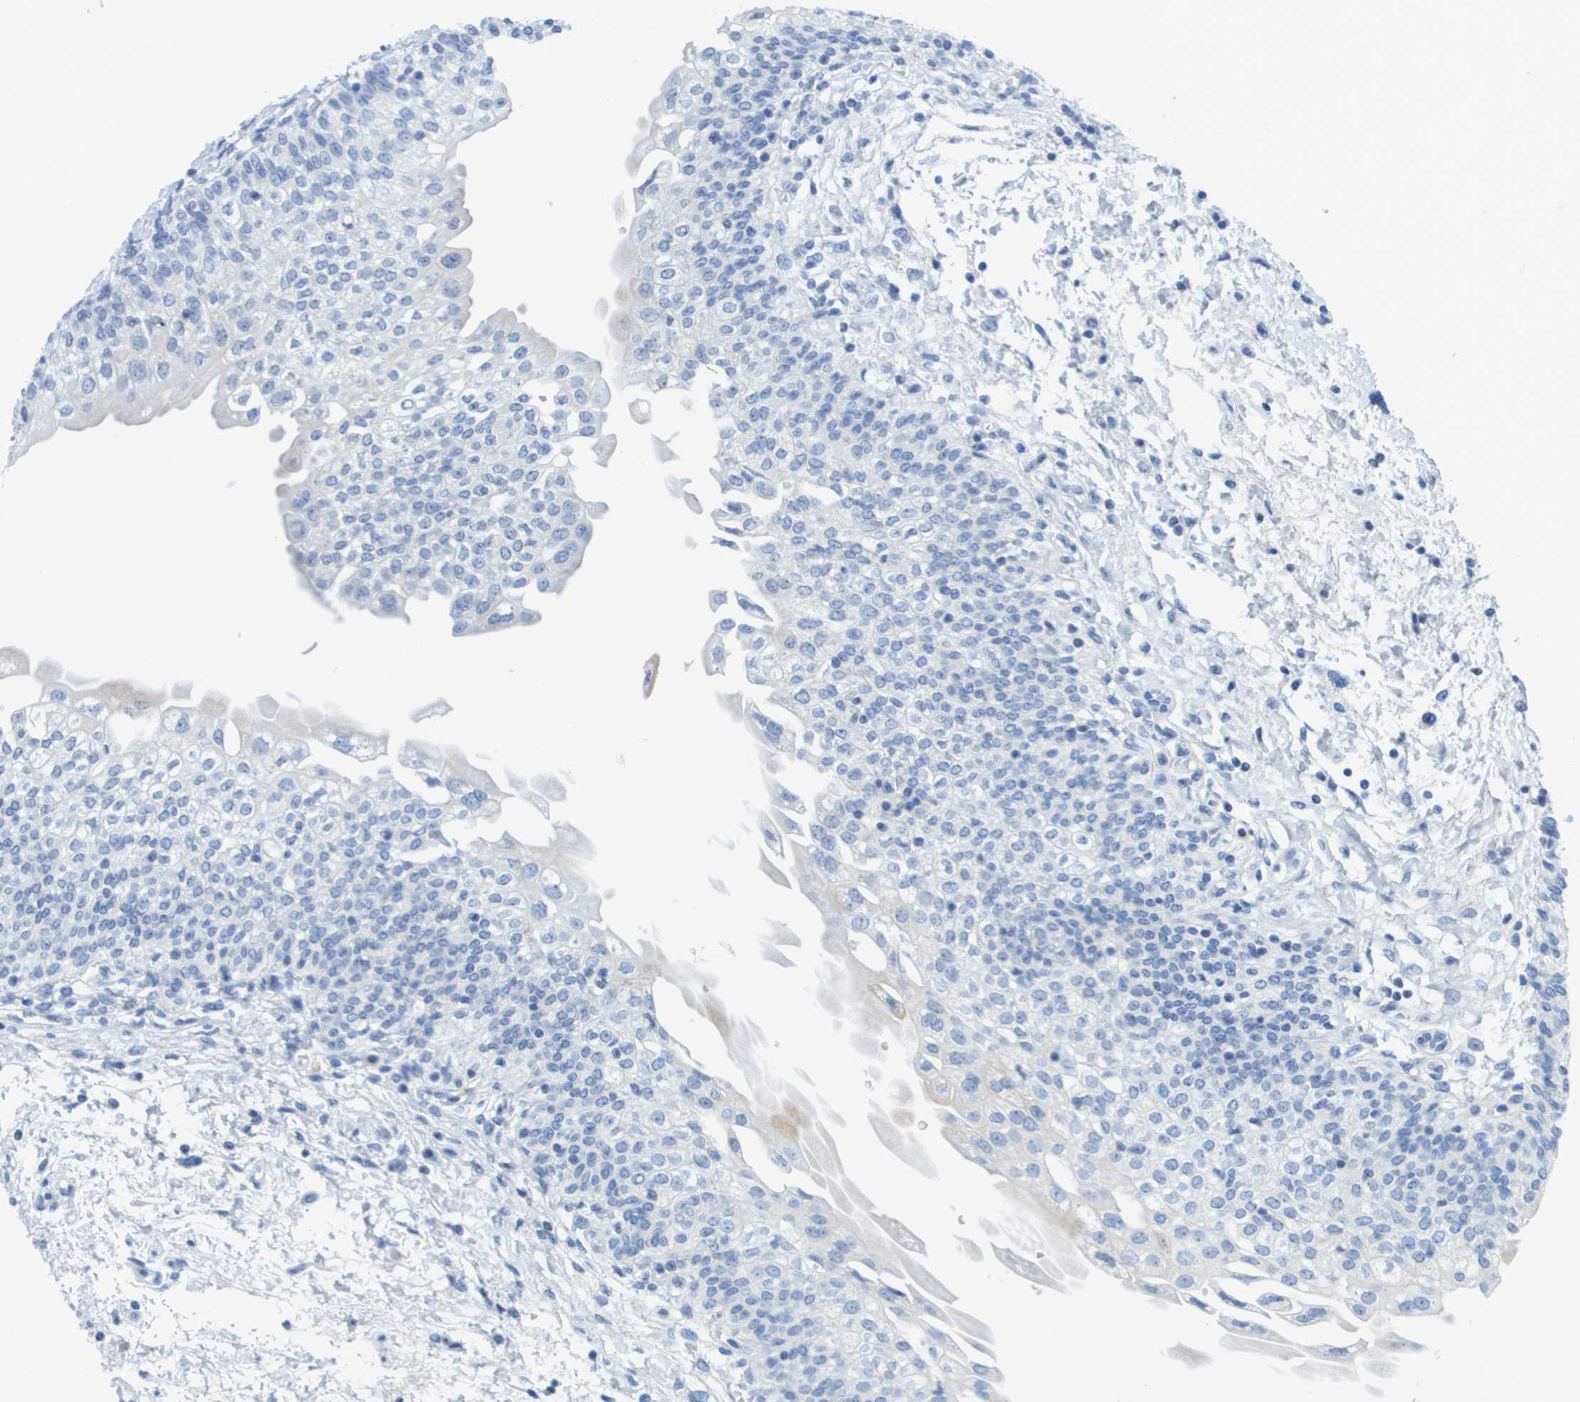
{"staining": {"intensity": "negative", "quantity": "none", "location": "none"}, "tissue": "urinary bladder", "cell_type": "Urothelial cells", "image_type": "normal", "snomed": [{"axis": "morphology", "description": "Normal tissue, NOS"}, {"axis": "topography", "description": "Urinary bladder"}], "caption": "High power microscopy image of an IHC image of normal urinary bladder, revealing no significant positivity in urothelial cells. Brightfield microscopy of immunohistochemistry (IHC) stained with DAB (brown) and hematoxylin (blue), captured at high magnification.", "gene": "GPR18", "patient": {"sex": "male", "age": 55}}